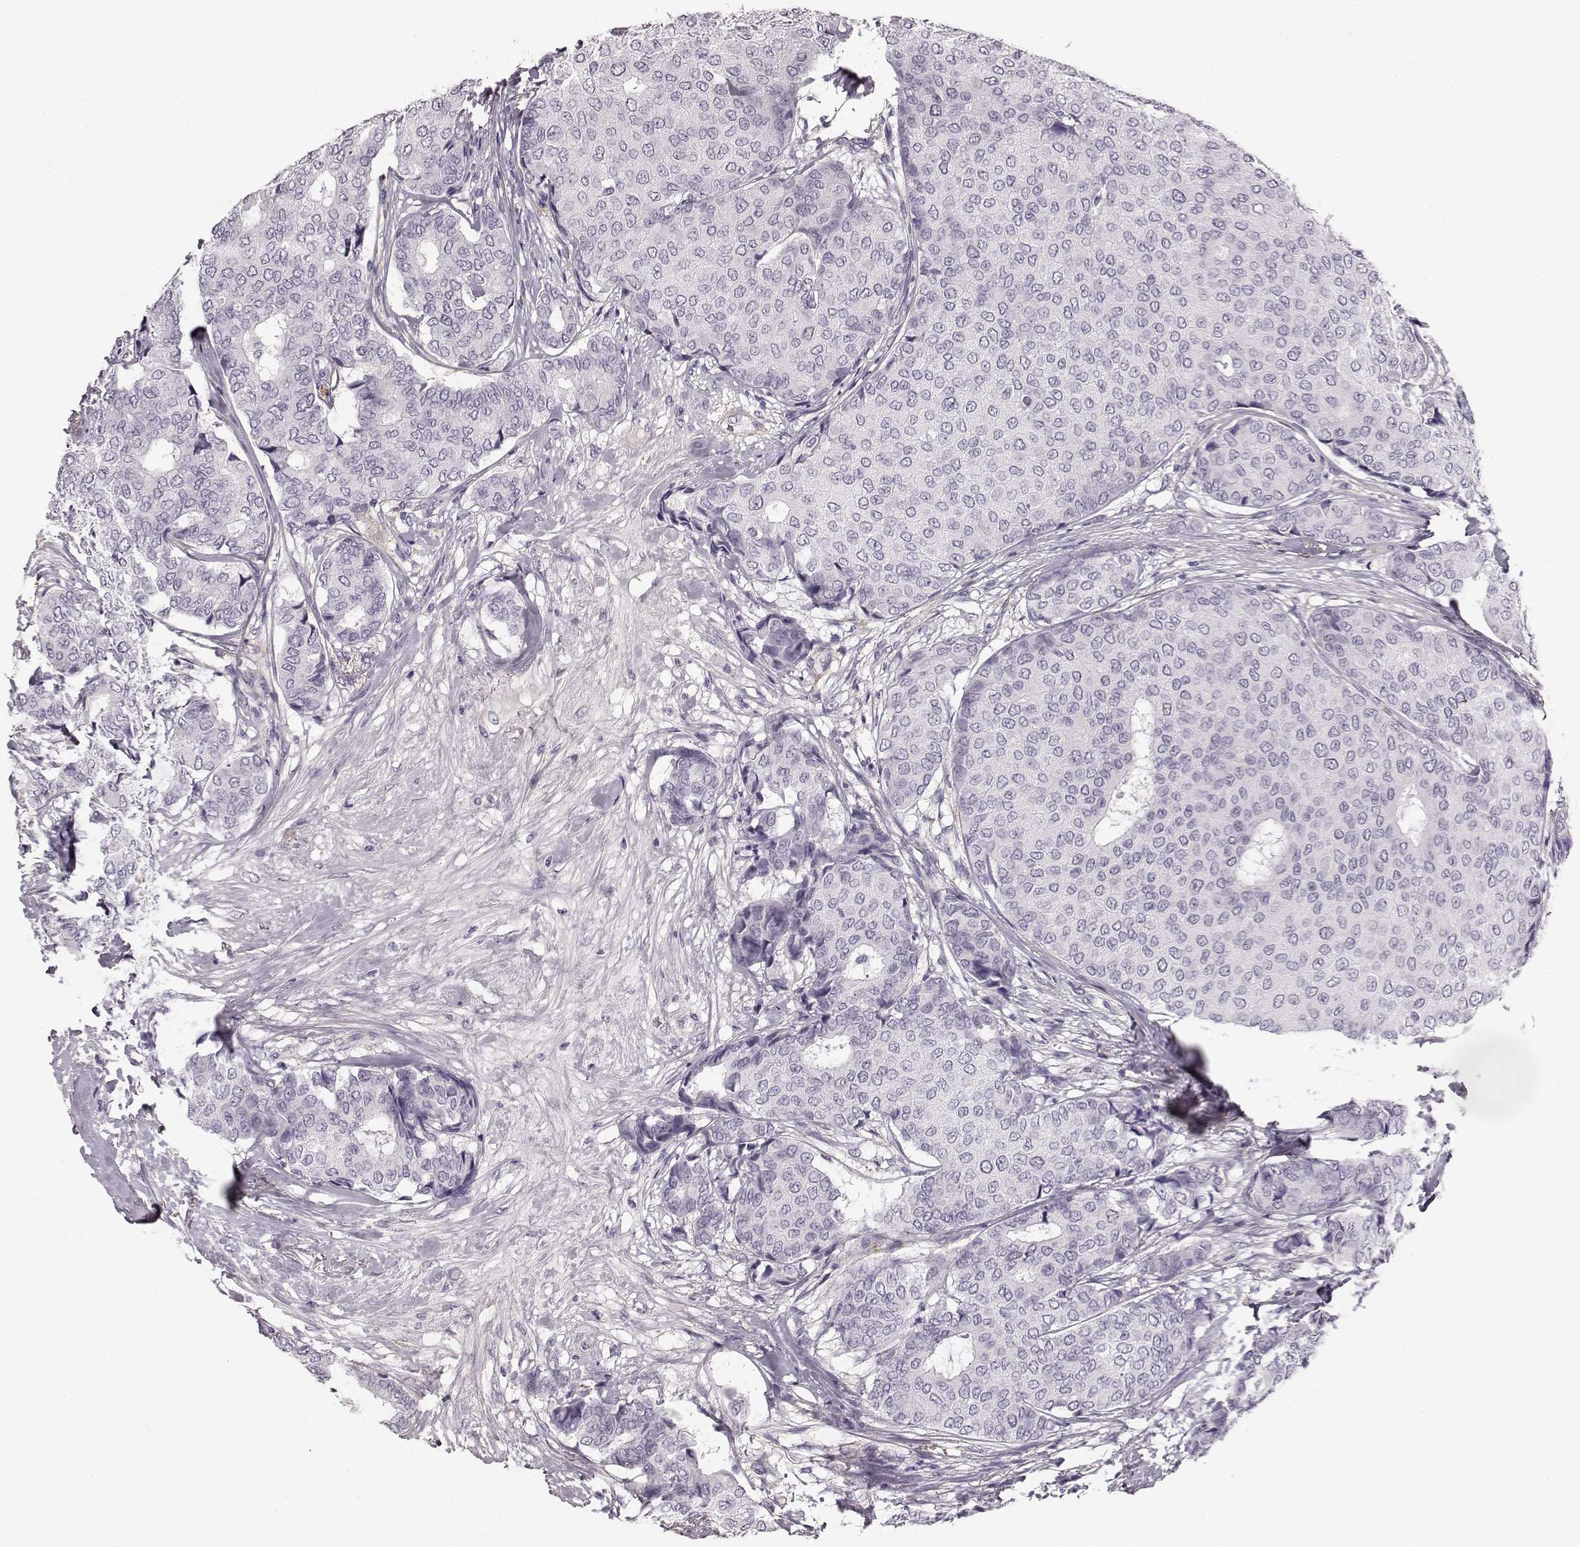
{"staining": {"intensity": "negative", "quantity": "none", "location": "none"}, "tissue": "breast cancer", "cell_type": "Tumor cells", "image_type": "cancer", "snomed": [{"axis": "morphology", "description": "Duct carcinoma"}, {"axis": "topography", "description": "Breast"}], "caption": "Tumor cells show no significant positivity in breast cancer.", "gene": "TRIM69", "patient": {"sex": "female", "age": 75}}